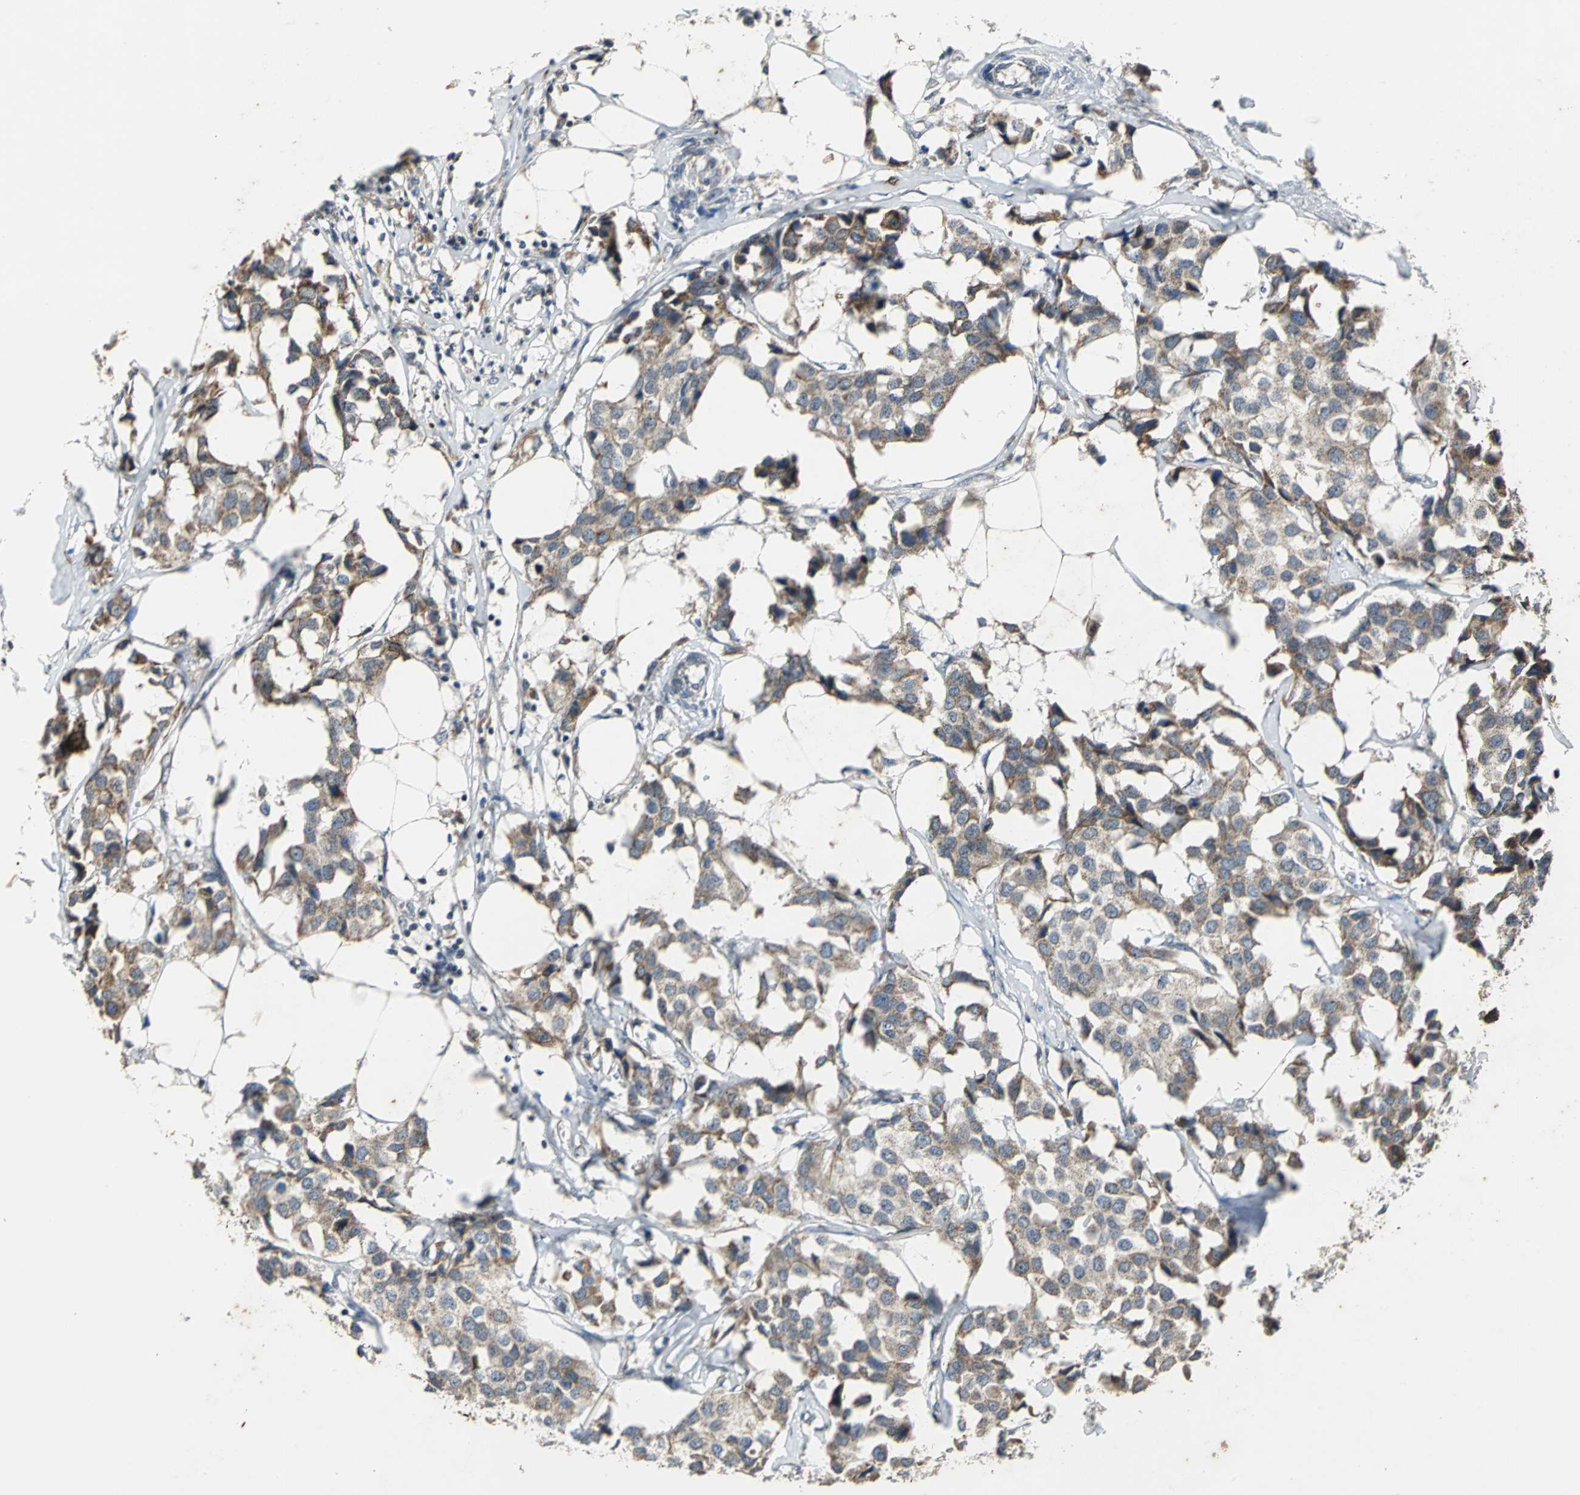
{"staining": {"intensity": "moderate", "quantity": ">75%", "location": "cytoplasmic/membranous"}, "tissue": "breast cancer", "cell_type": "Tumor cells", "image_type": "cancer", "snomed": [{"axis": "morphology", "description": "Duct carcinoma"}, {"axis": "topography", "description": "Breast"}], "caption": "Immunohistochemistry (IHC) of breast cancer reveals medium levels of moderate cytoplasmic/membranous staining in about >75% of tumor cells.", "gene": "JADE3", "patient": {"sex": "female", "age": 80}}